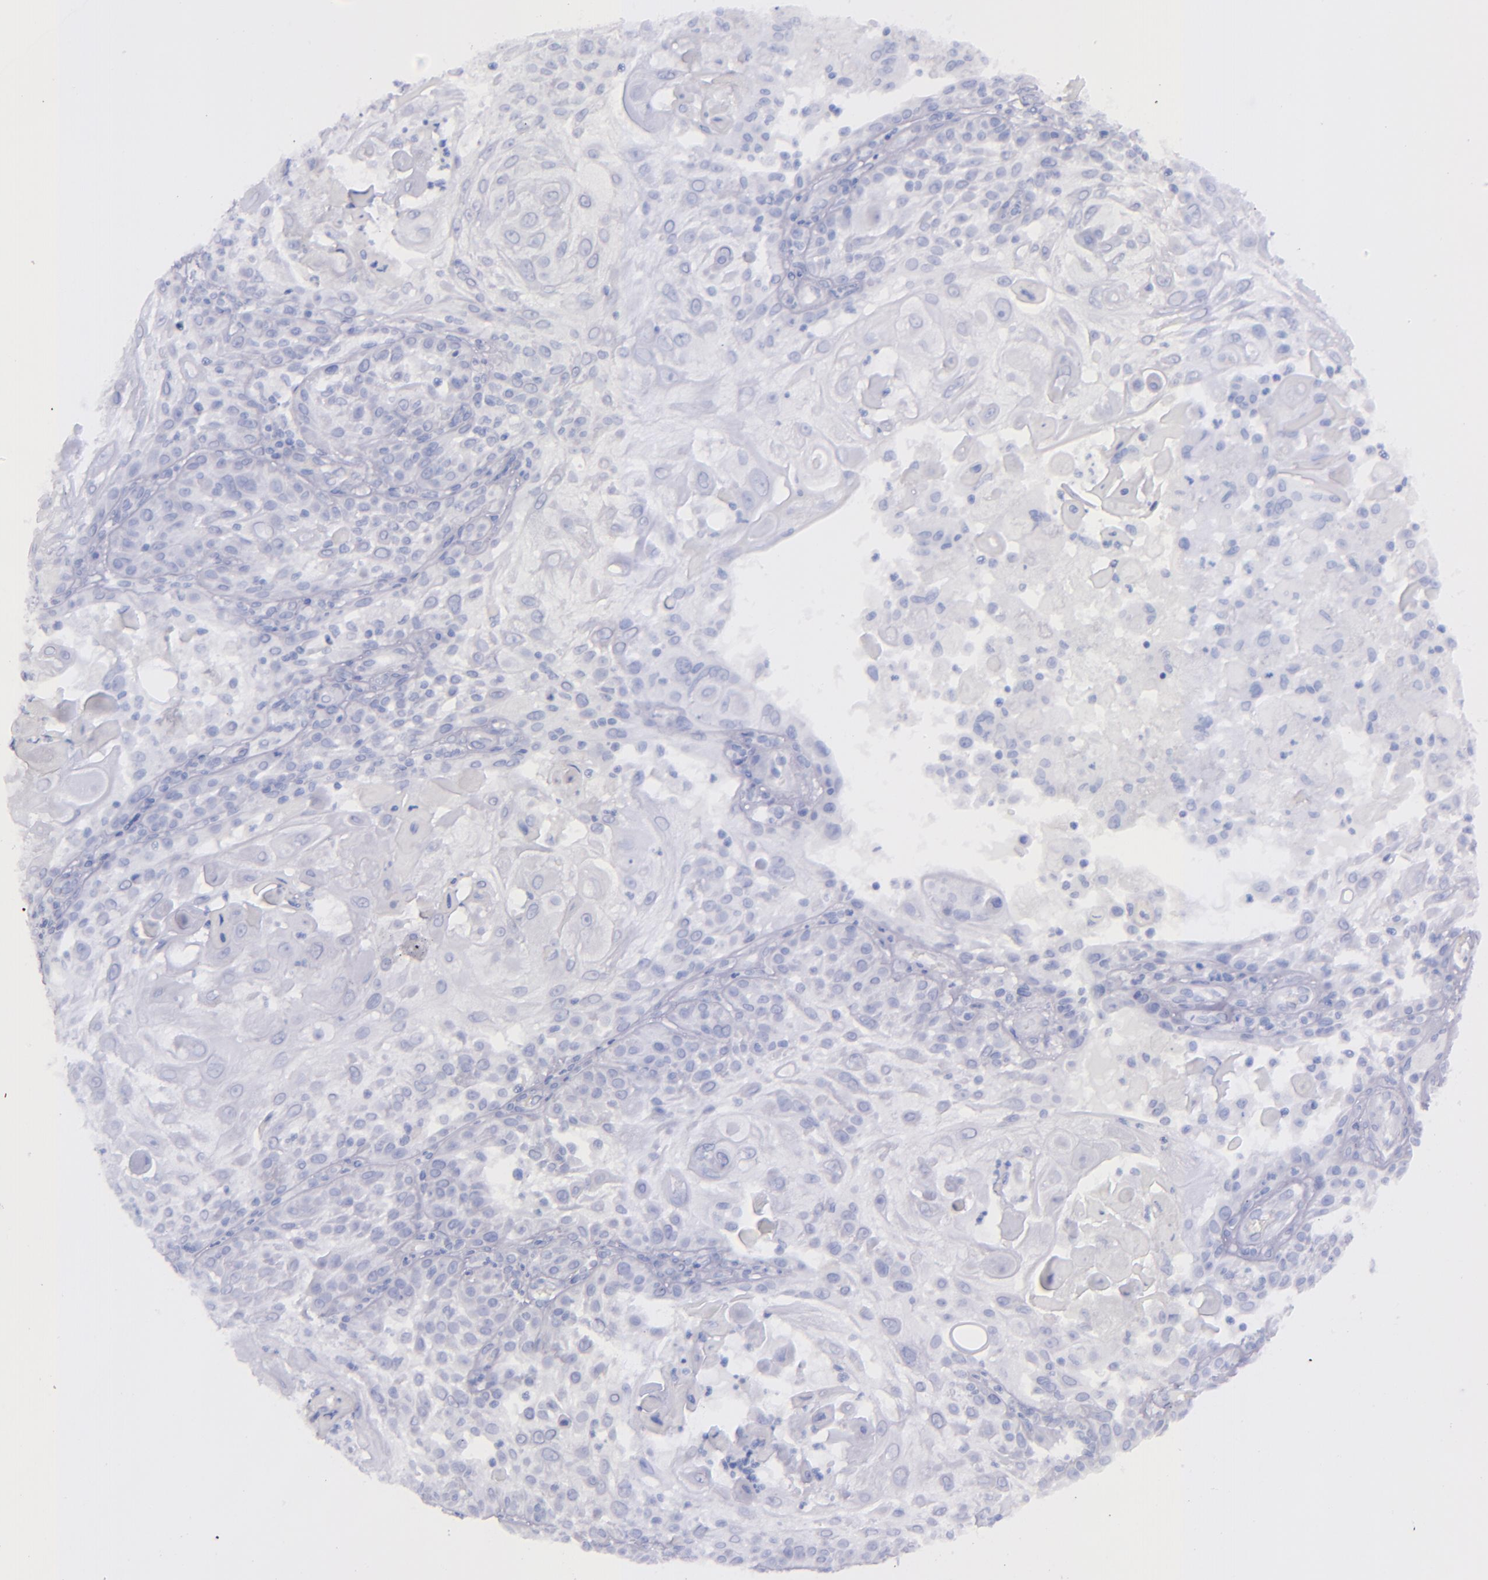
{"staining": {"intensity": "negative", "quantity": "none", "location": "none"}, "tissue": "skin cancer", "cell_type": "Tumor cells", "image_type": "cancer", "snomed": [{"axis": "morphology", "description": "Squamous cell carcinoma, NOS"}, {"axis": "topography", "description": "Skin"}], "caption": "Tumor cells show no significant protein positivity in skin squamous cell carcinoma.", "gene": "SFTPA2", "patient": {"sex": "female", "age": 89}}